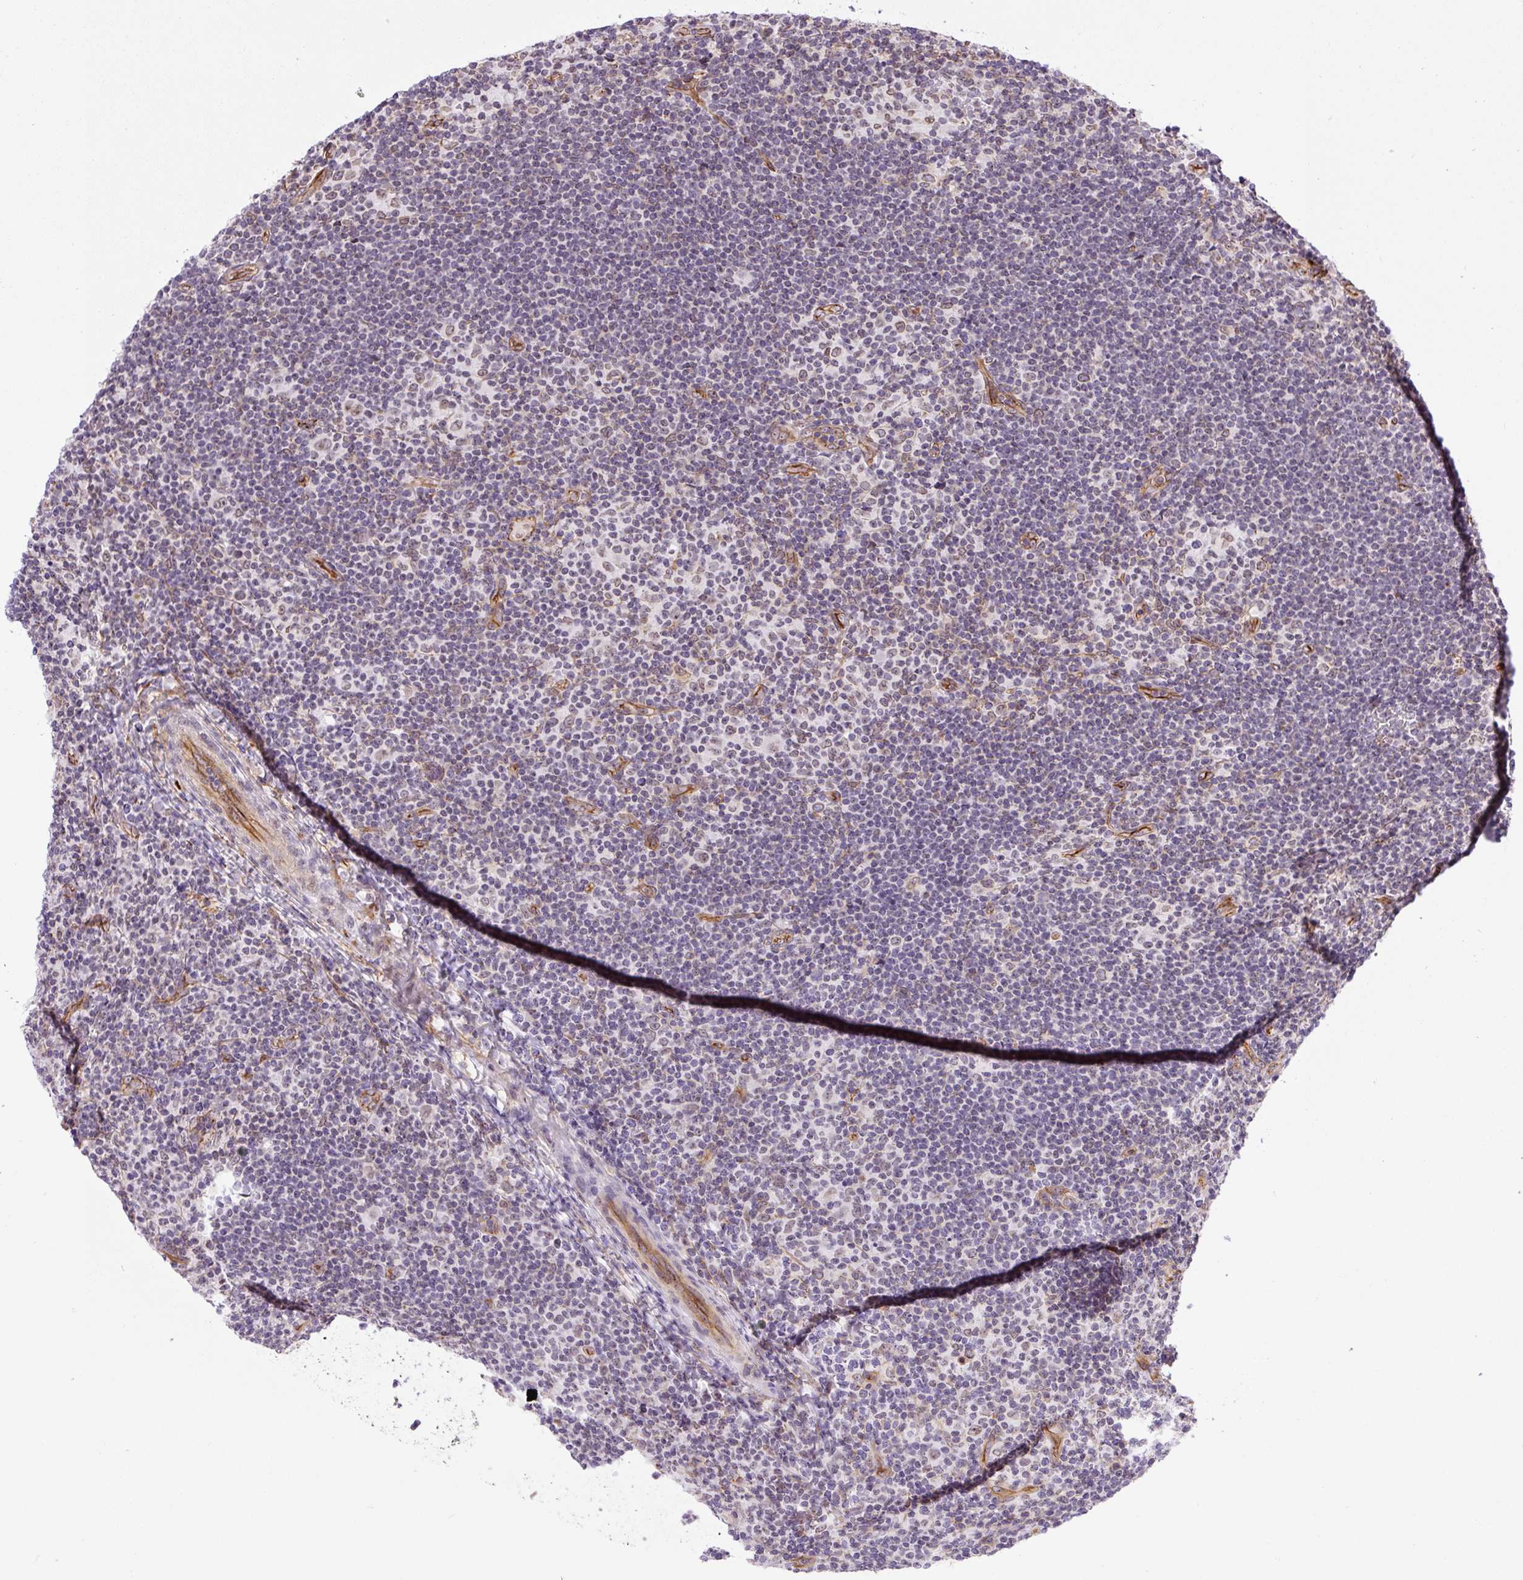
{"staining": {"intensity": "weak", "quantity": "<25%", "location": "nuclear"}, "tissue": "lymphoma", "cell_type": "Tumor cells", "image_type": "cancer", "snomed": [{"axis": "morphology", "description": "Hodgkin's disease, NOS"}, {"axis": "topography", "description": "Lymph node"}], "caption": "Immunohistochemistry photomicrograph of Hodgkin's disease stained for a protein (brown), which exhibits no expression in tumor cells.", "gene": "MYO5C", "patient": {"sex": "female", "age": 57}}